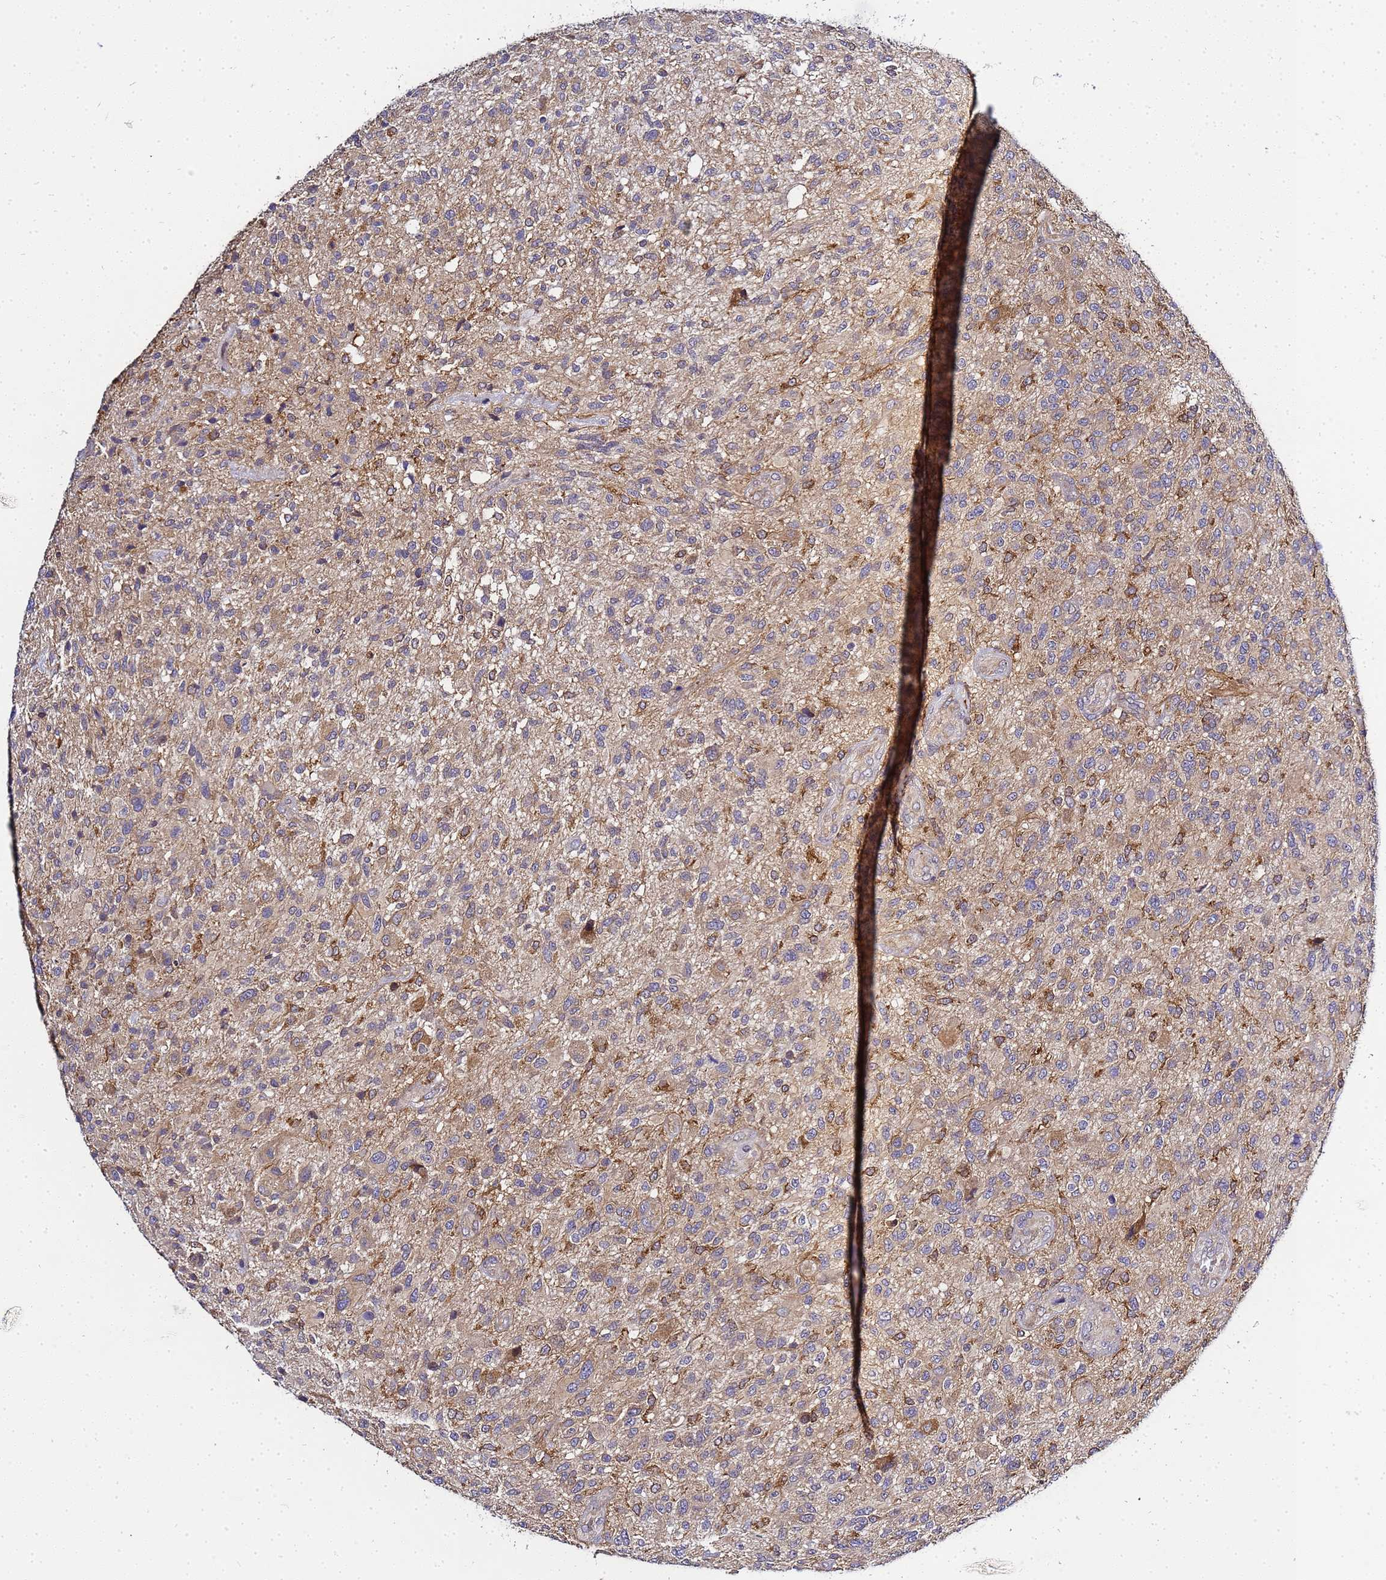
{"staining": {"intensity": "moderate", "quantity": ">75%", "location": "cytoplasmic/membranous"}, "tissue": "glioma", "cell_type": "Tumor cells", "image_type": "cancer", "snomed": [{"axis": "morphology", "description": "Glioma, malignant, High grade"}, {"axis": "topography", "description": "Brain"}], "caption": "A micrograph showing moderate cytoplasmic/membranous staining in about >75% of tumor cells in high-grade glioma (malignant), as visualized by brown immunohistochemical staining.", "gene": "ADPGK", "patient": {"sex": "male", "age": 47}}